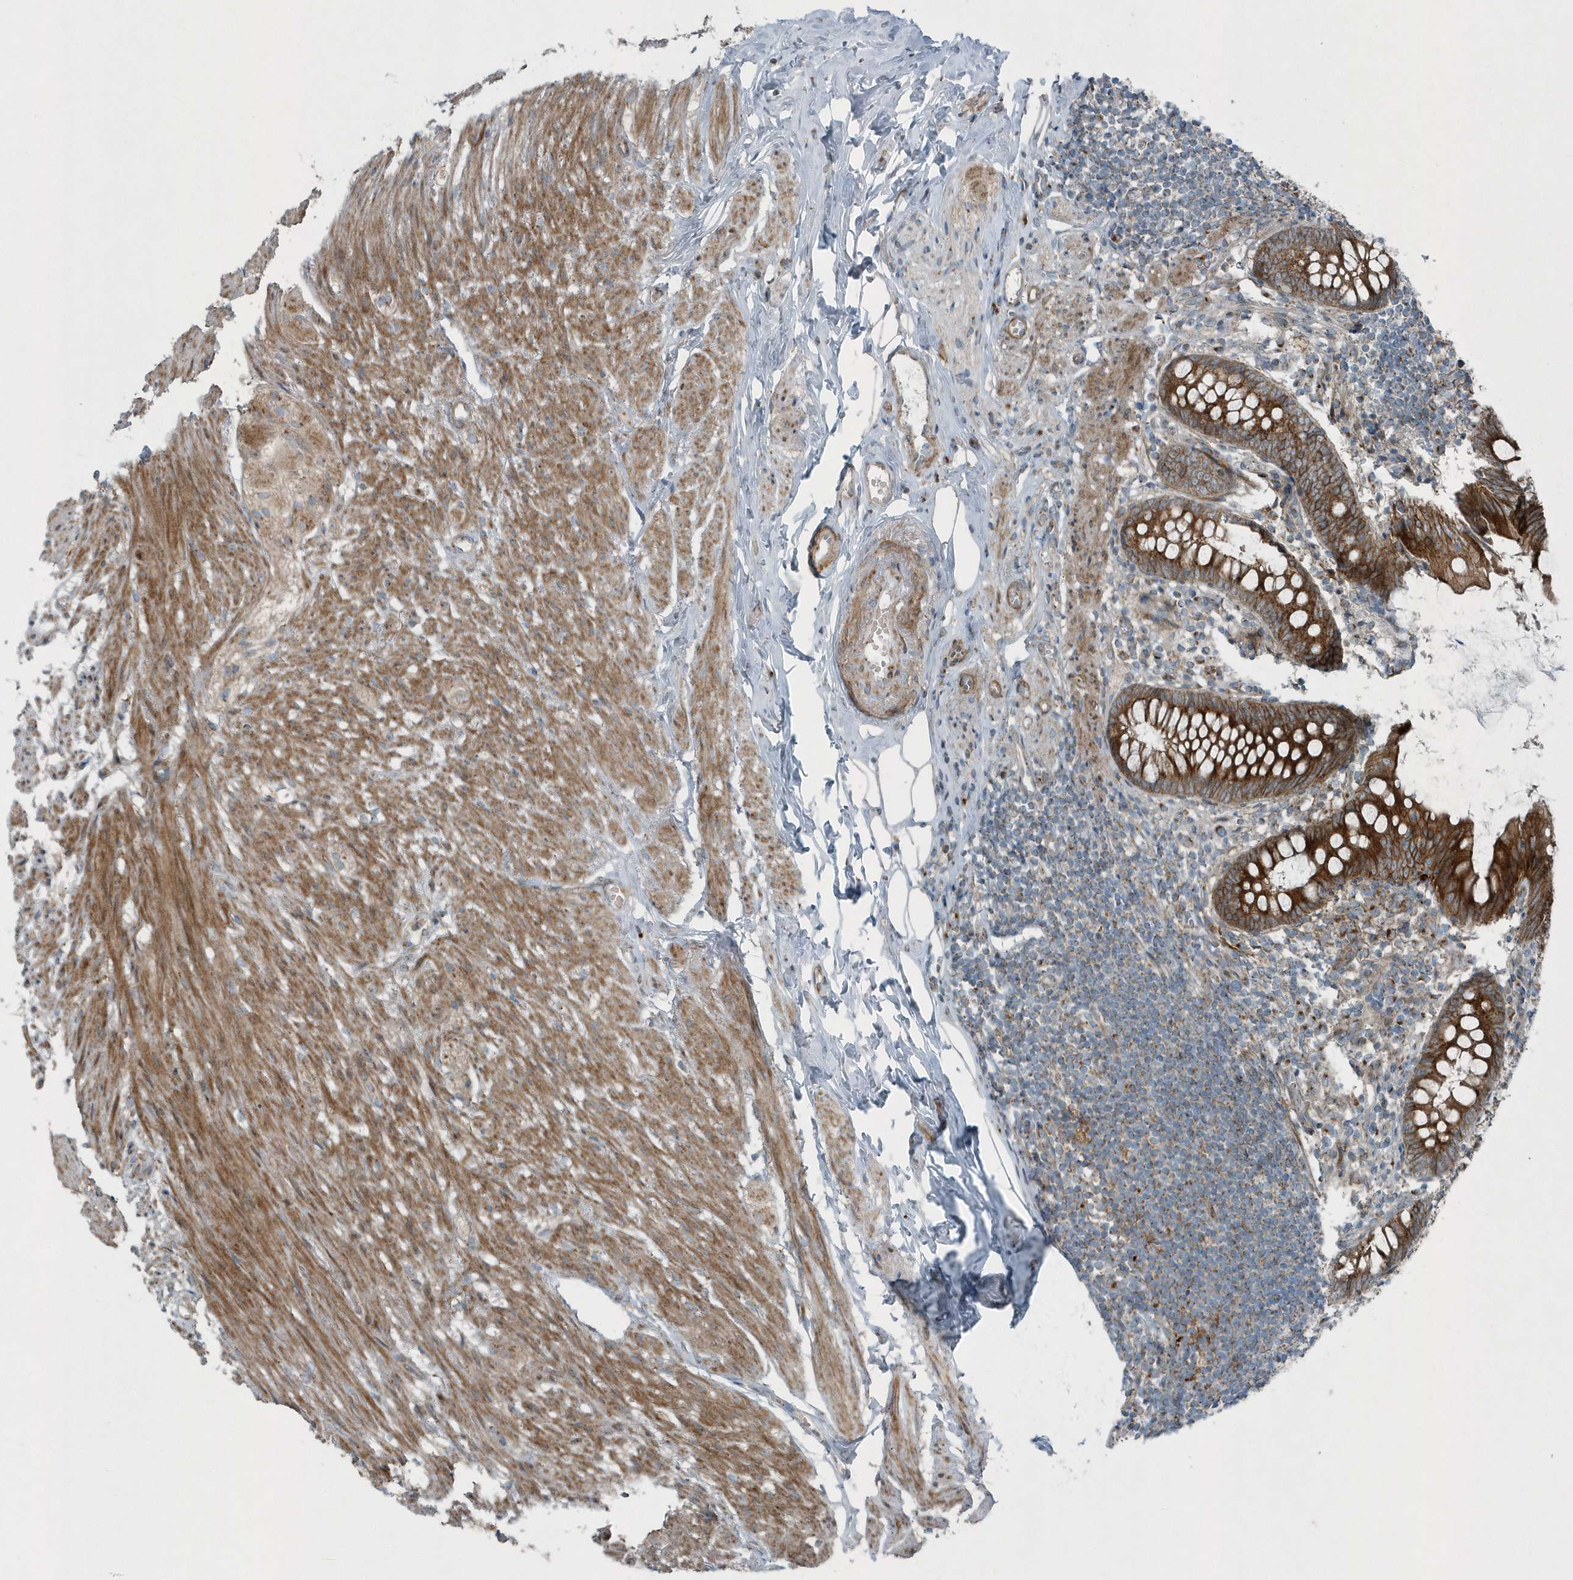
{"staining": {"intensity": "strong", "quantity": ">75%", "location": "cytoplasmic/membranous"}, "tissue": "appendix", "cell_type": "Glandular cells", "image_type": "normal", "snomed": [{"axis": "morphology", "description": "Normal tissue, NOS"}, {"axis": "topography", "description": "Appendix"}], "caption": "Protein analysis of unremarkable appendix shows strong cytoplasmic/membranous positivity in approximately >75% of glandular cells. (DAB IHC with brightfield microscopy, high magnification).", "gene": "GCC2", "patient": {"sex": "female", "age": 77}}